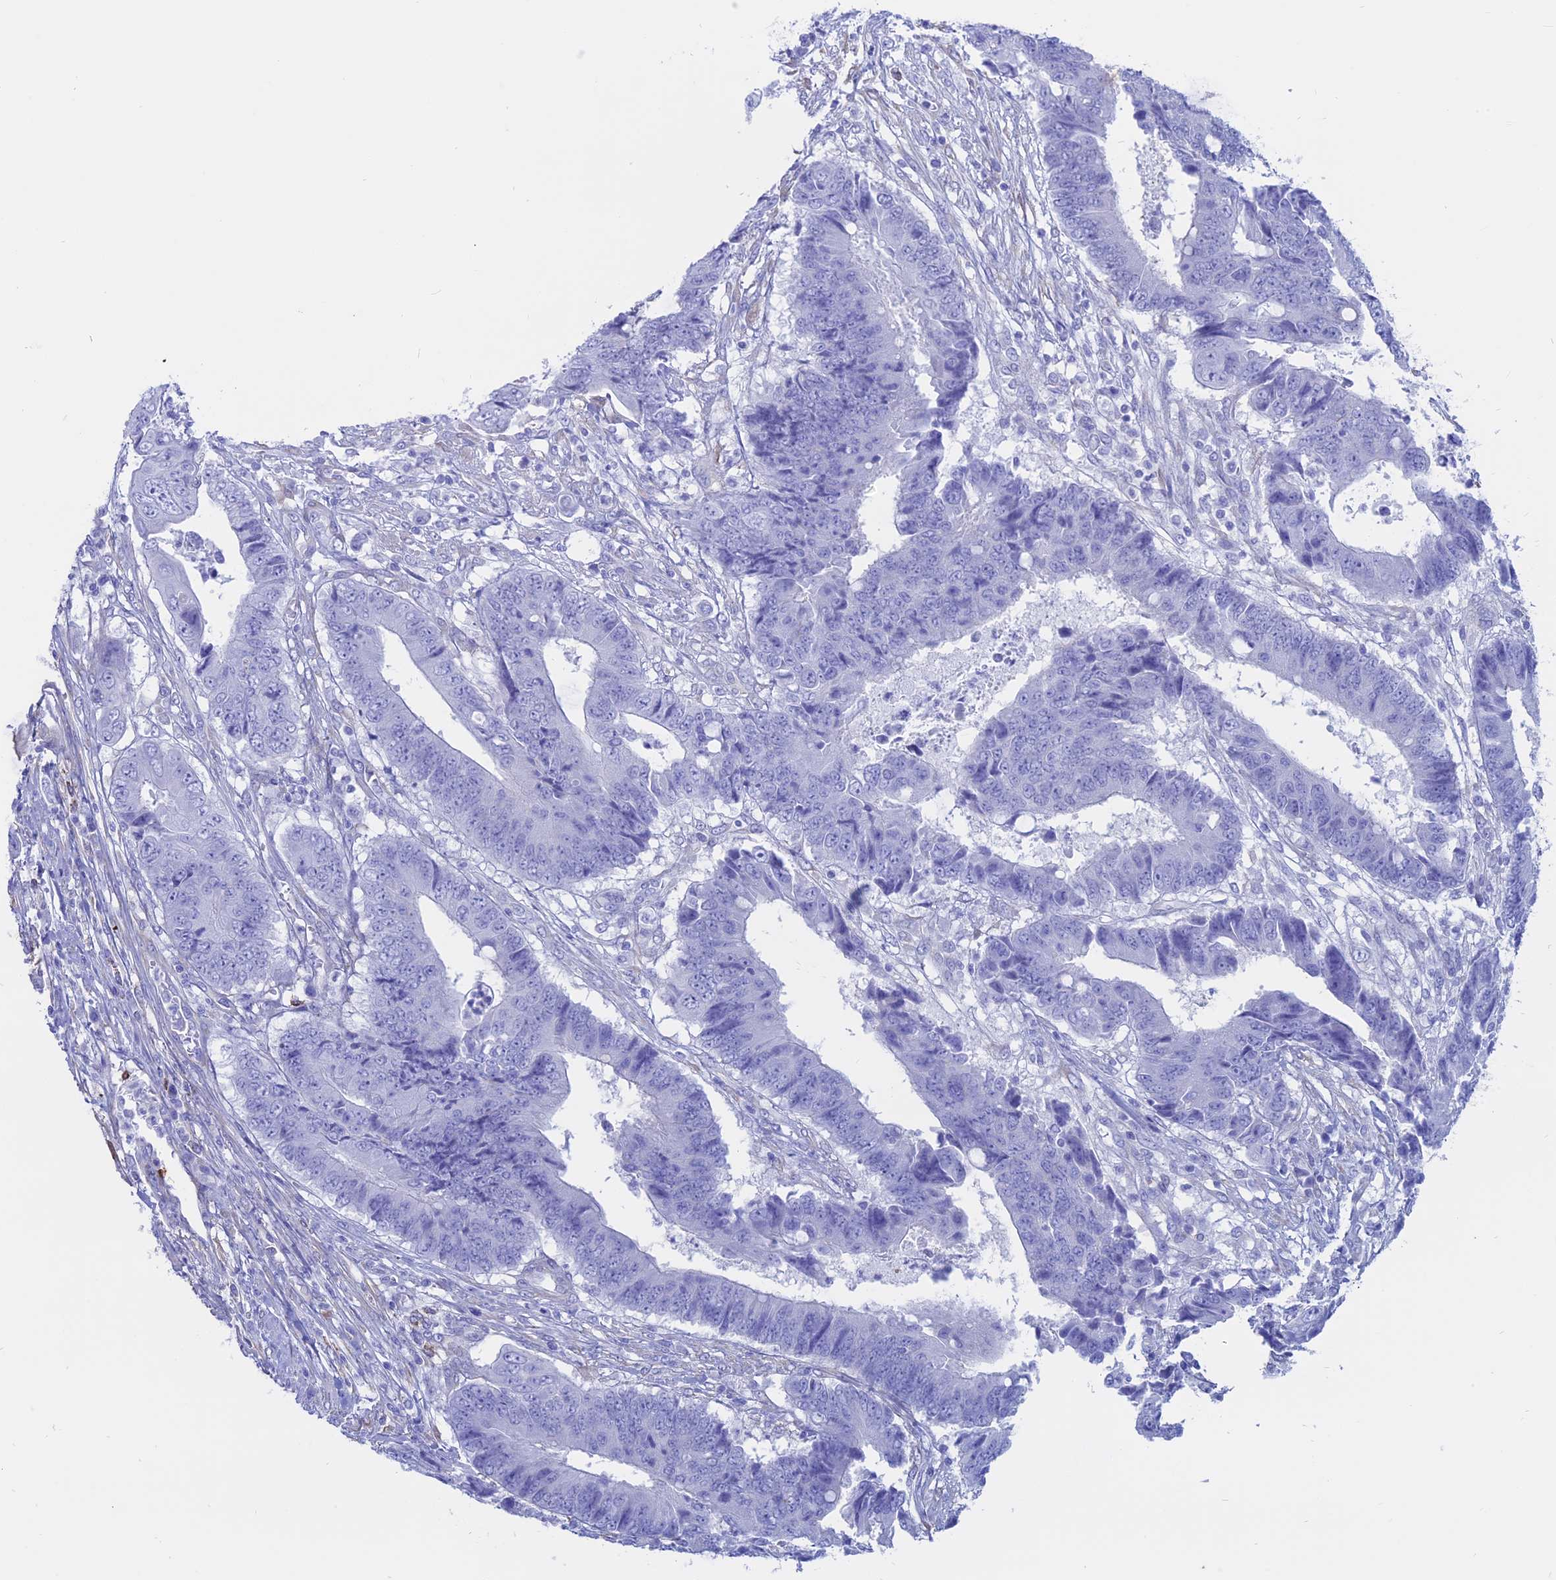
{"staining": {"intensity": "negative", "quantity": "none", "location": "none"}, "tissue": "colorectal cancer", "cell_type": "Tumor cells", "image_type": "cancer", "snomed": [{"axis": "morphology", "description": "Adenocarcinoma, NOS"}, {"axis": "topography", "description": "Rectum"}], "caption": "This is an immunohistochemistry (IHC) micrograph of human adenocarcinoma (colorectal). There is no staining in tumor cells.", "gene": "OR2AE1", "patient": {"sex": "male", "age": 84}}